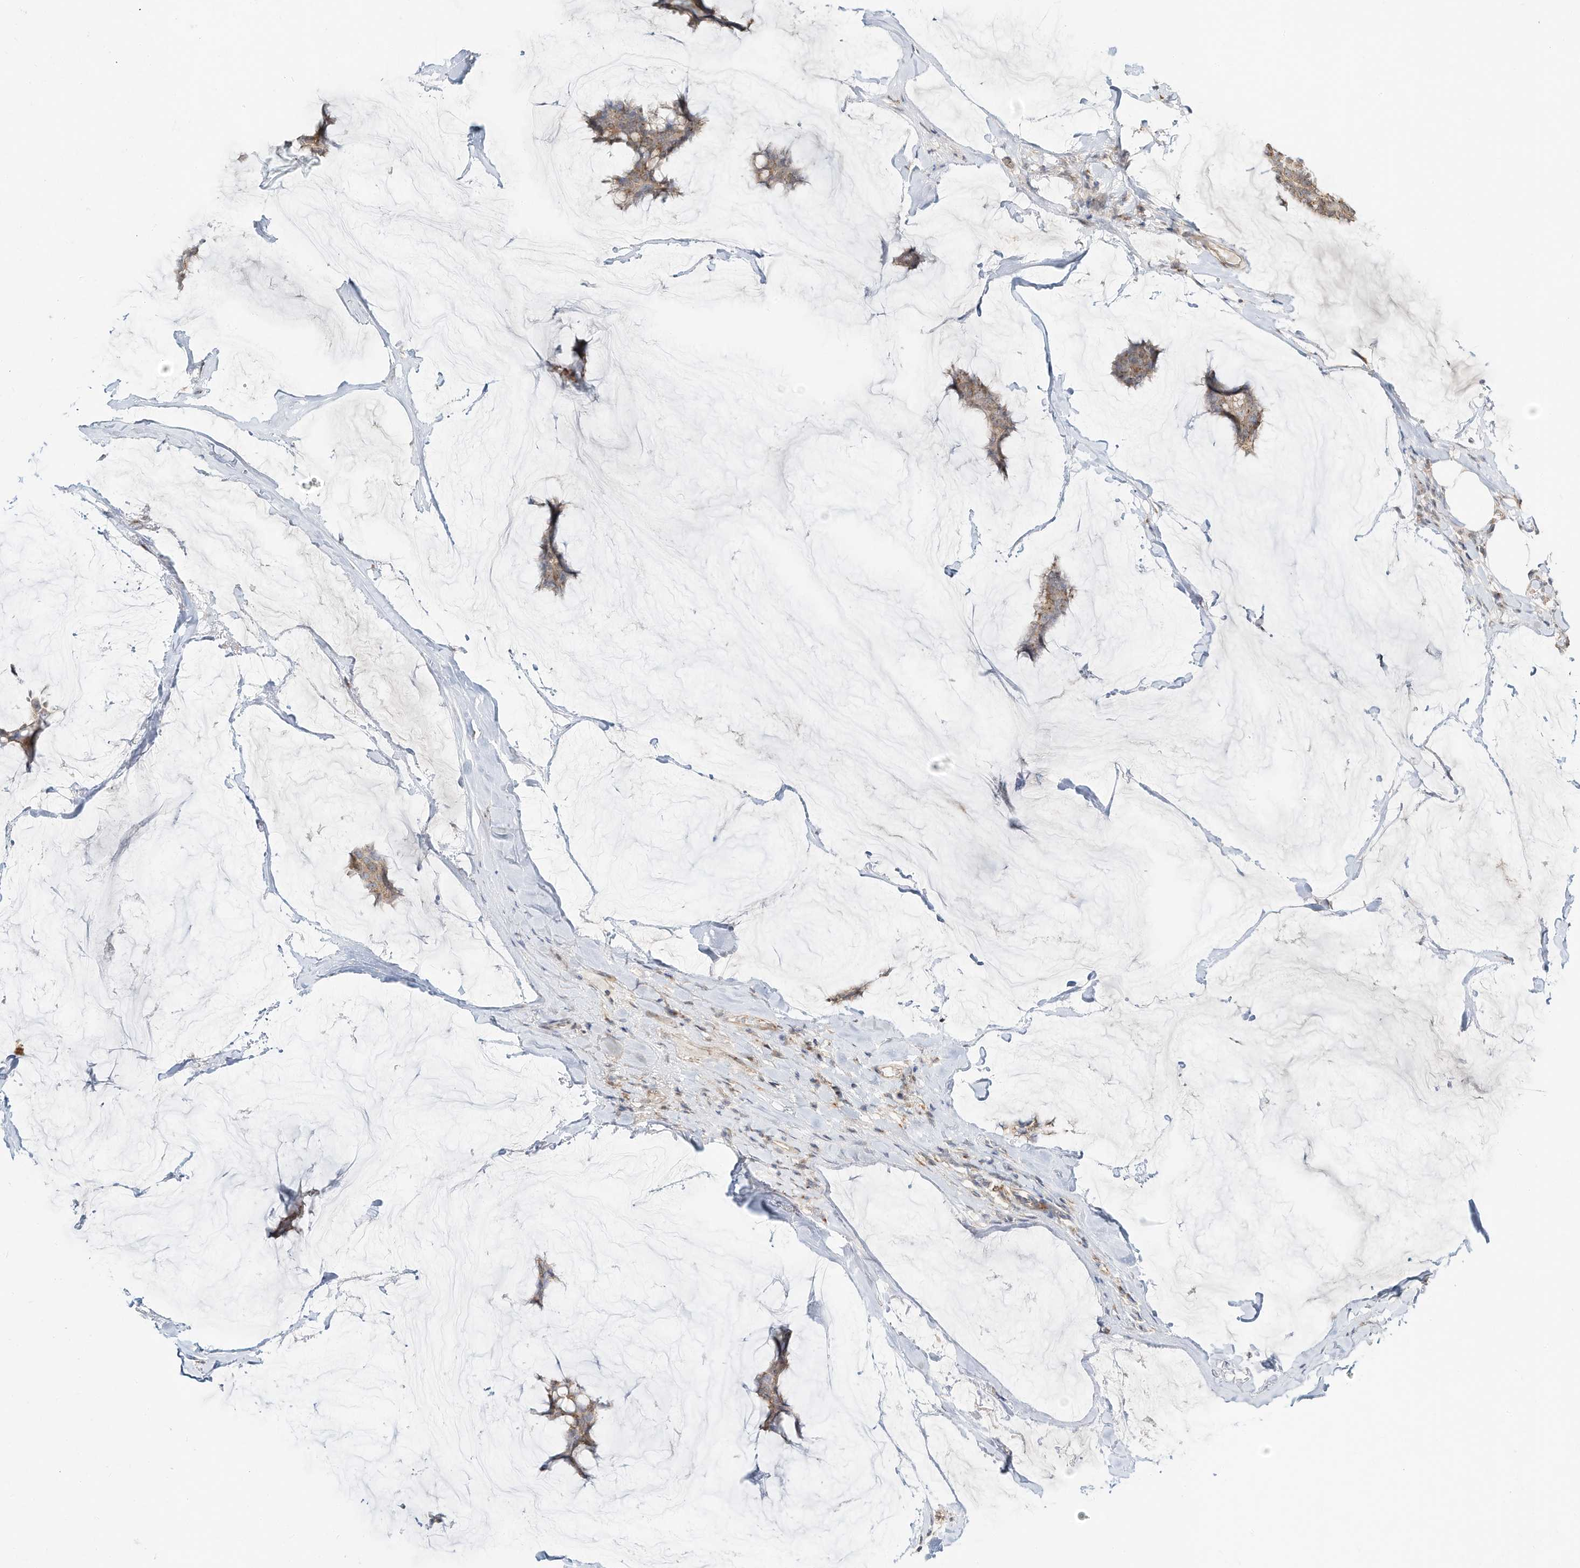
{"staining": {"intensity": "moderate", "quantity": ">75%", "location": "cytoplasmic/membranous"}, "tissue": "breast cancer", "cell_type": "Tumor cells", "image_type": "cancer", "snomed": [{"axis": "morphology", "description": "Duct carcinoma"}, {"axis": "topography", "description": "Breast"}], "caption": "There is medium levels of moderate cytoplasmic/membranous positivity in tumor cells of invasive ductal carcinoma (breast), as demonstrated by immunohistochemical staining (brown color).", "gene": "CUX1", "patient": {"sex": "female", "age": 93}}